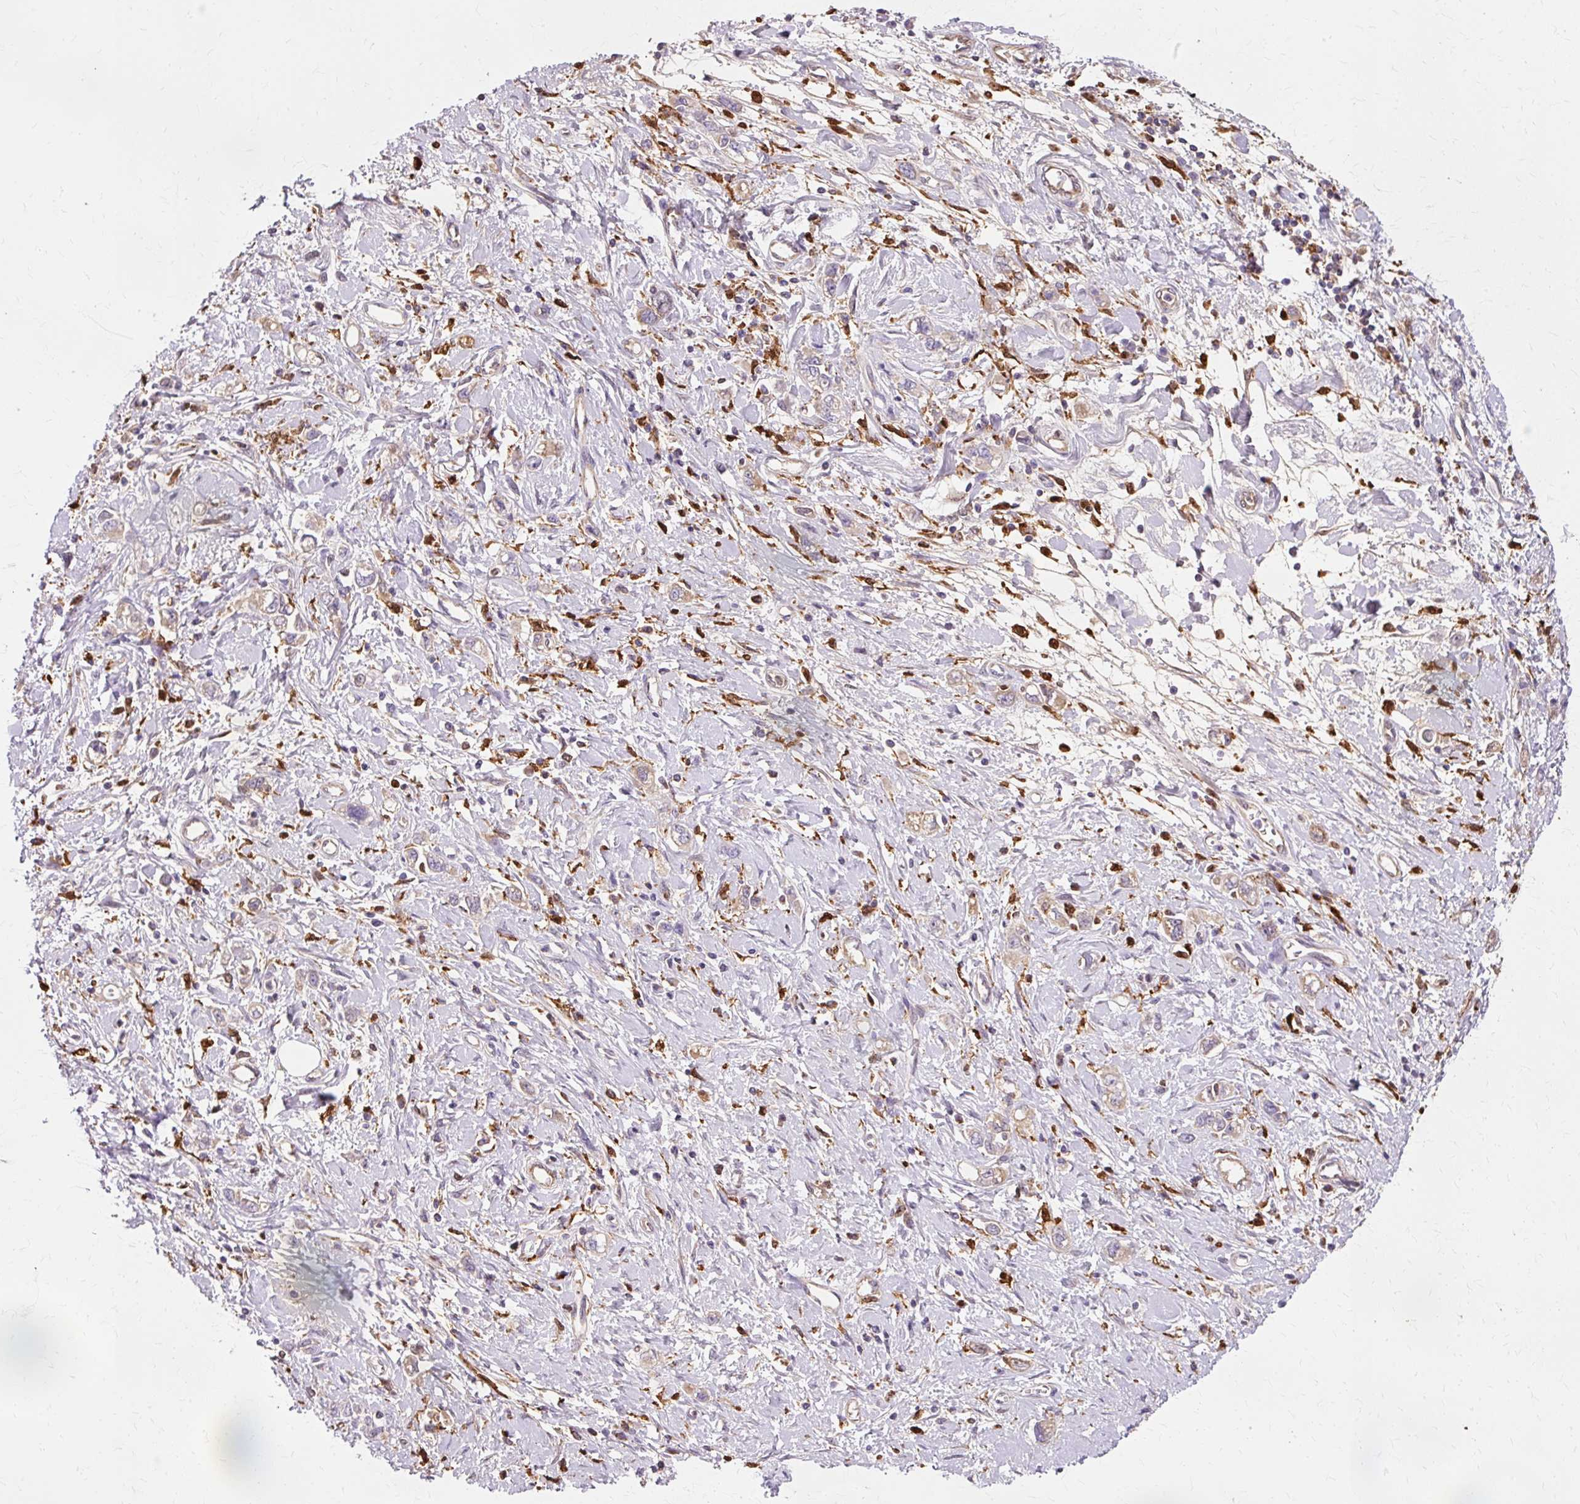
{"staining": {"intensity": "weak", "quantity": "25%-75%", "location": "cytoplasmic/membranous"}, "tissue": "stomach cancer", "cell_type": "Tumor cells", "image_type": "cancer", "snomed": [{"axis": "morphology", "description": "Adenocarcinoma, NOS"}, {"axis": "topography", "description": "Stomach"}], "caption": "The histopathology image displays immunohistochemical staining of stomach cancer (adenocarcinoma). There is weak cytoplasmic/membranous staining is seen in approximately 25%-75% of tumor cells.", "gene": "GPX1", "patient": {"sex": "female", "age": 76}}